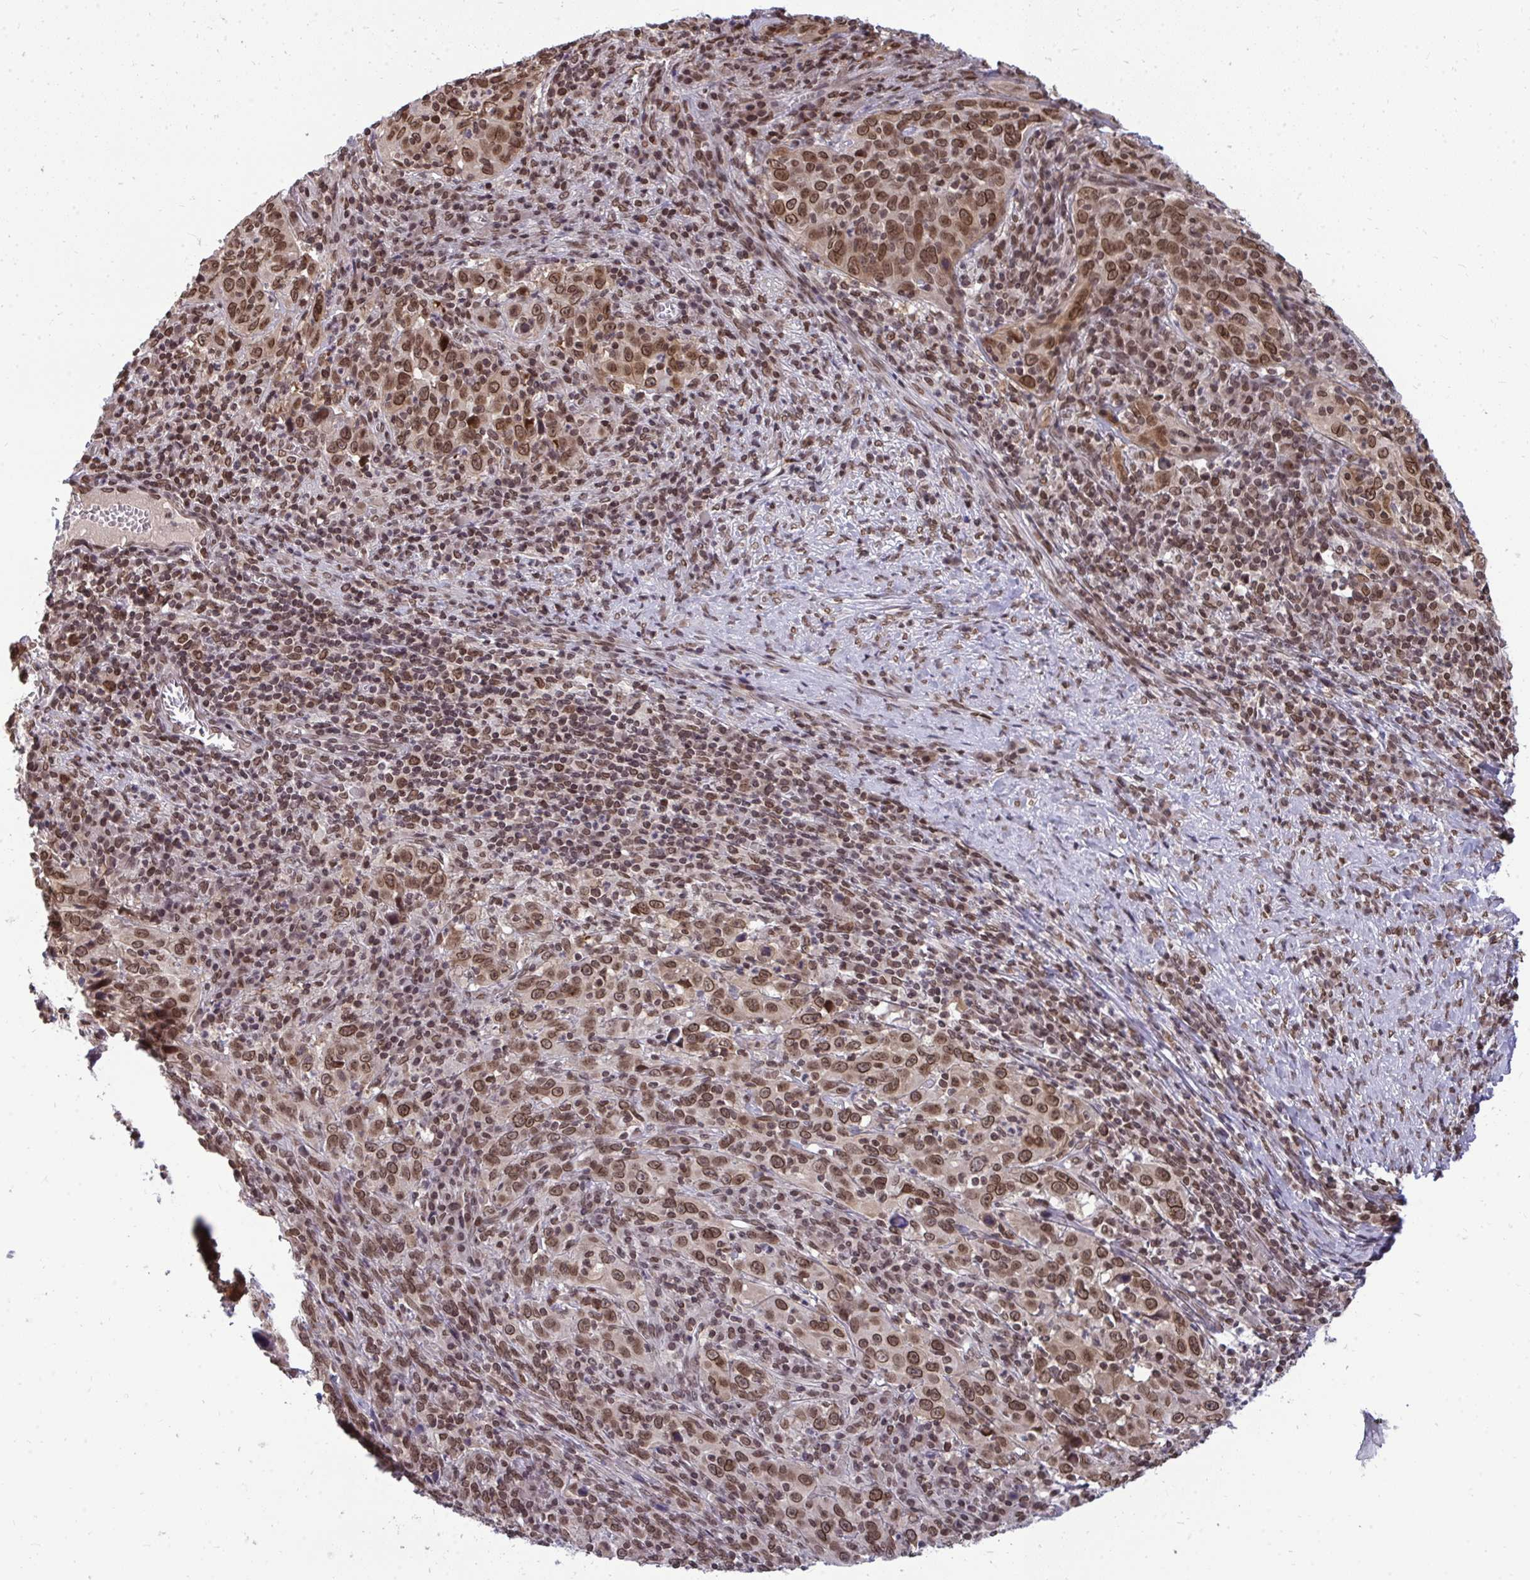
{"staining": {"intensity": "moderate", "quantity": ">75%", "location": "nuclear"}, "tissue": "cervical cancer", "cell_type": "Tumor cells", "image_type": "cancer", "snomed": [{"axis": "morphology", "description": "Squamous cell carcinoma, NOS"}, {"axis": "topography", "description": "Cervix"}], "caption": "Moderate nuclear positivity for a protein is appreciated in approximately >75% of tumor cells of cervical cancer using immunohistochemistry (IHC).", "gene": "JPT1", "patient": {"sex": "female", "age": 46}}